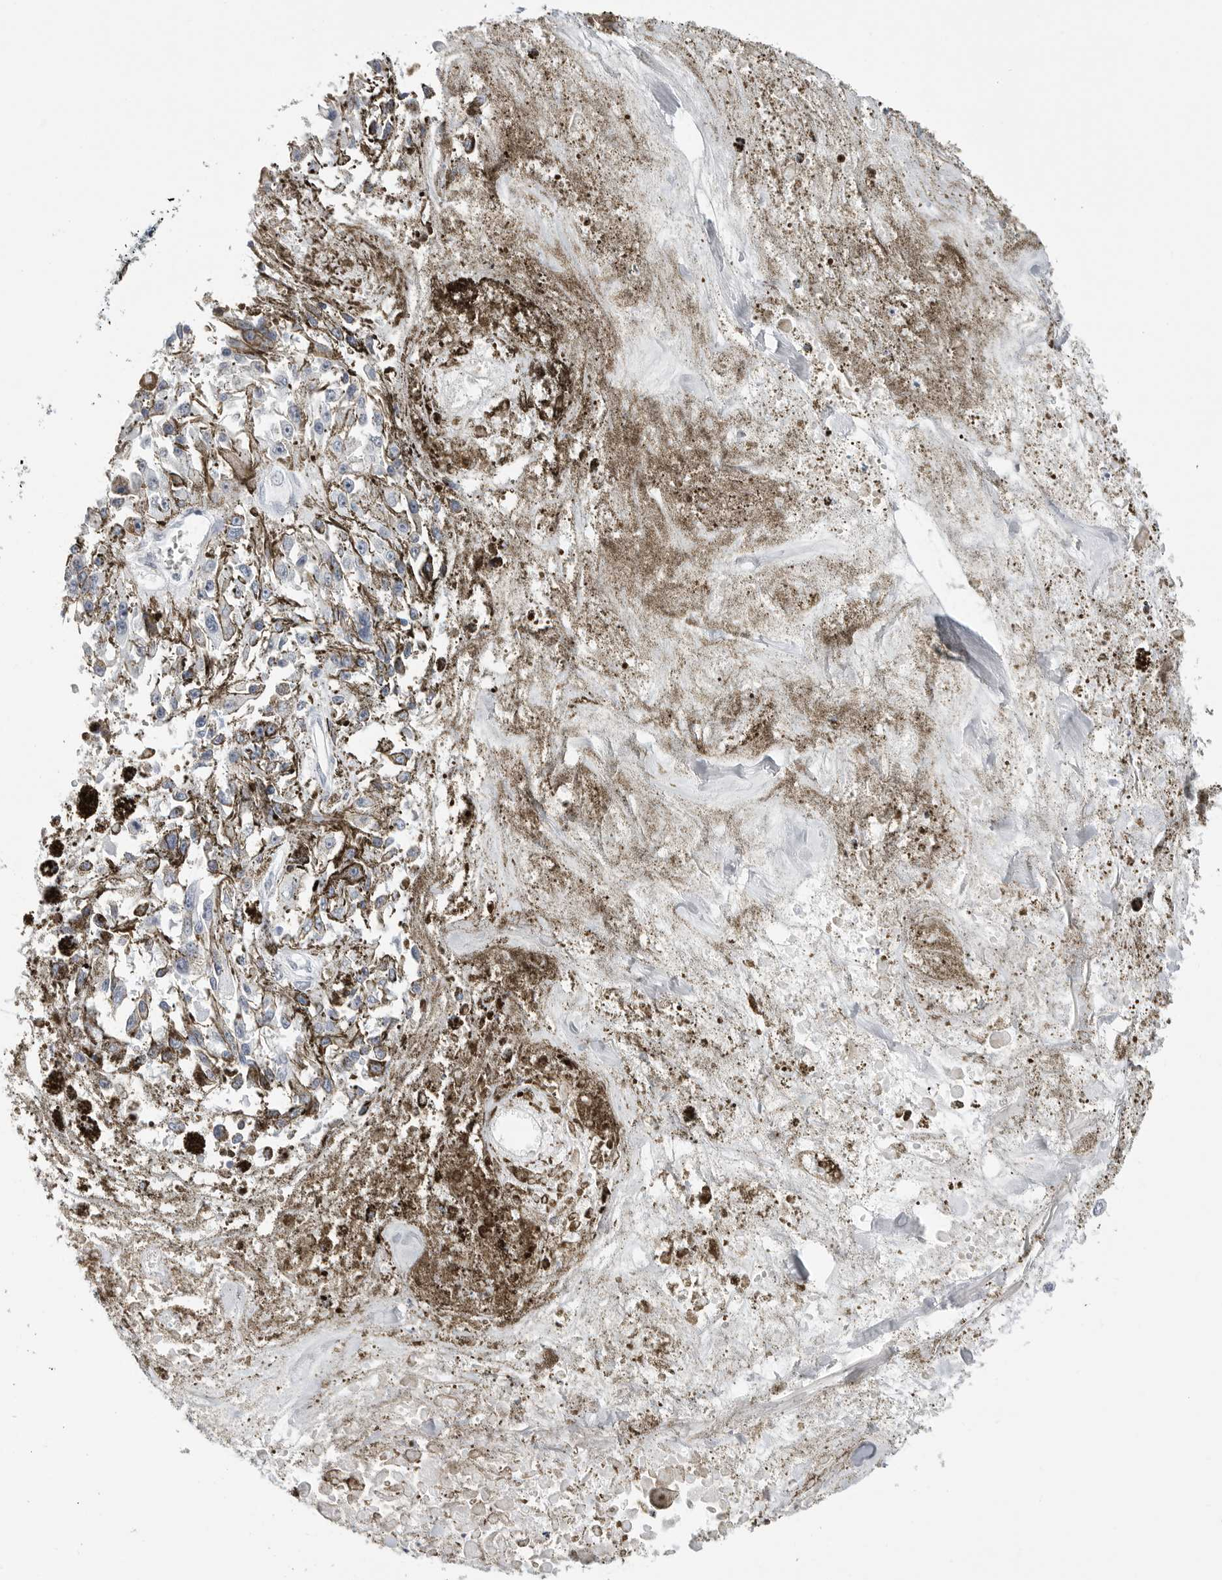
{"staining": {"intensity": "negative", "quantity": "none", "location": "none"}, "tissue": "melanoma", "cell_type": "Tumor cells", "image_type": "cancer", "snomed": [{"axis": "morphology", "description": "Malignant melanoma, Metastatic site"}, {"axis": "topography", "description": "Lymph node"}], "caption": "This micrograph is of malignant melanoma (metastatic site) stained with IHC to label a protein in brown with the nuclei are counter-stained blue. There is no positivity in tumor cells.", "gene": "PLN", "patient": {"sex": "male", "age": 59}}